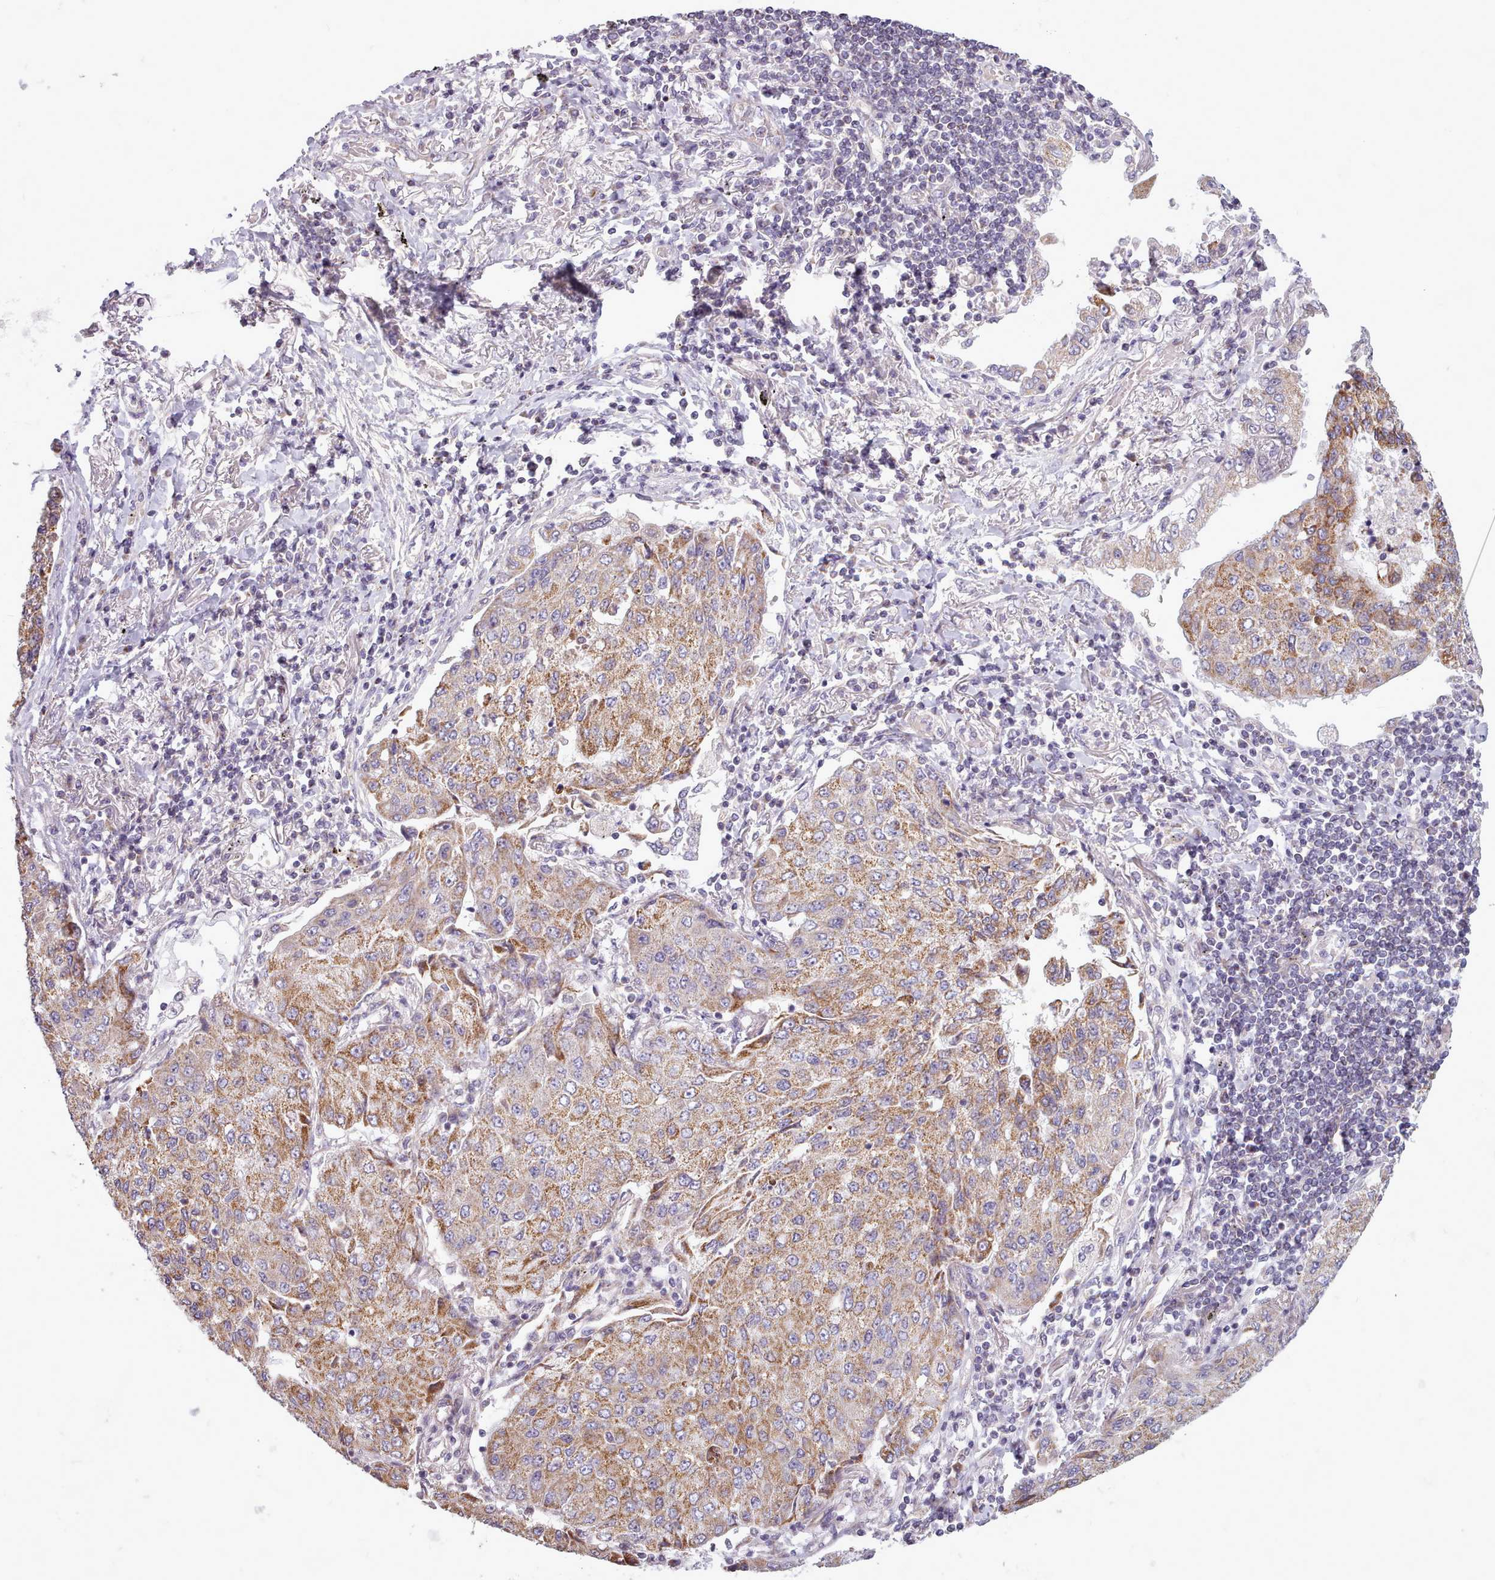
{"staining": {"intensity": "moderate", "quantity": ">75%", "location": "cytoplasmic/membranous"}, "tissue": "lung cancer", "cell_type": "Tumor cells", "image_type": "cancer", "snomed": [{"axis": "morphology", "description": "Squamous cell carcinoma, NOS"}, {"axis": "topography", "description": "Lung"}], "caption": "Moderate cytoplasmic/membranous protein positivity is identified in about >75% of tumor cells in lung cancer (squamous cell carcinoma). (DAB (3,3'-diaminobenzidine) = brown stain, brightfield microscopy at high magnification).", "gene": "AVL9", "patient": {"sex": "male", "age": 74}}